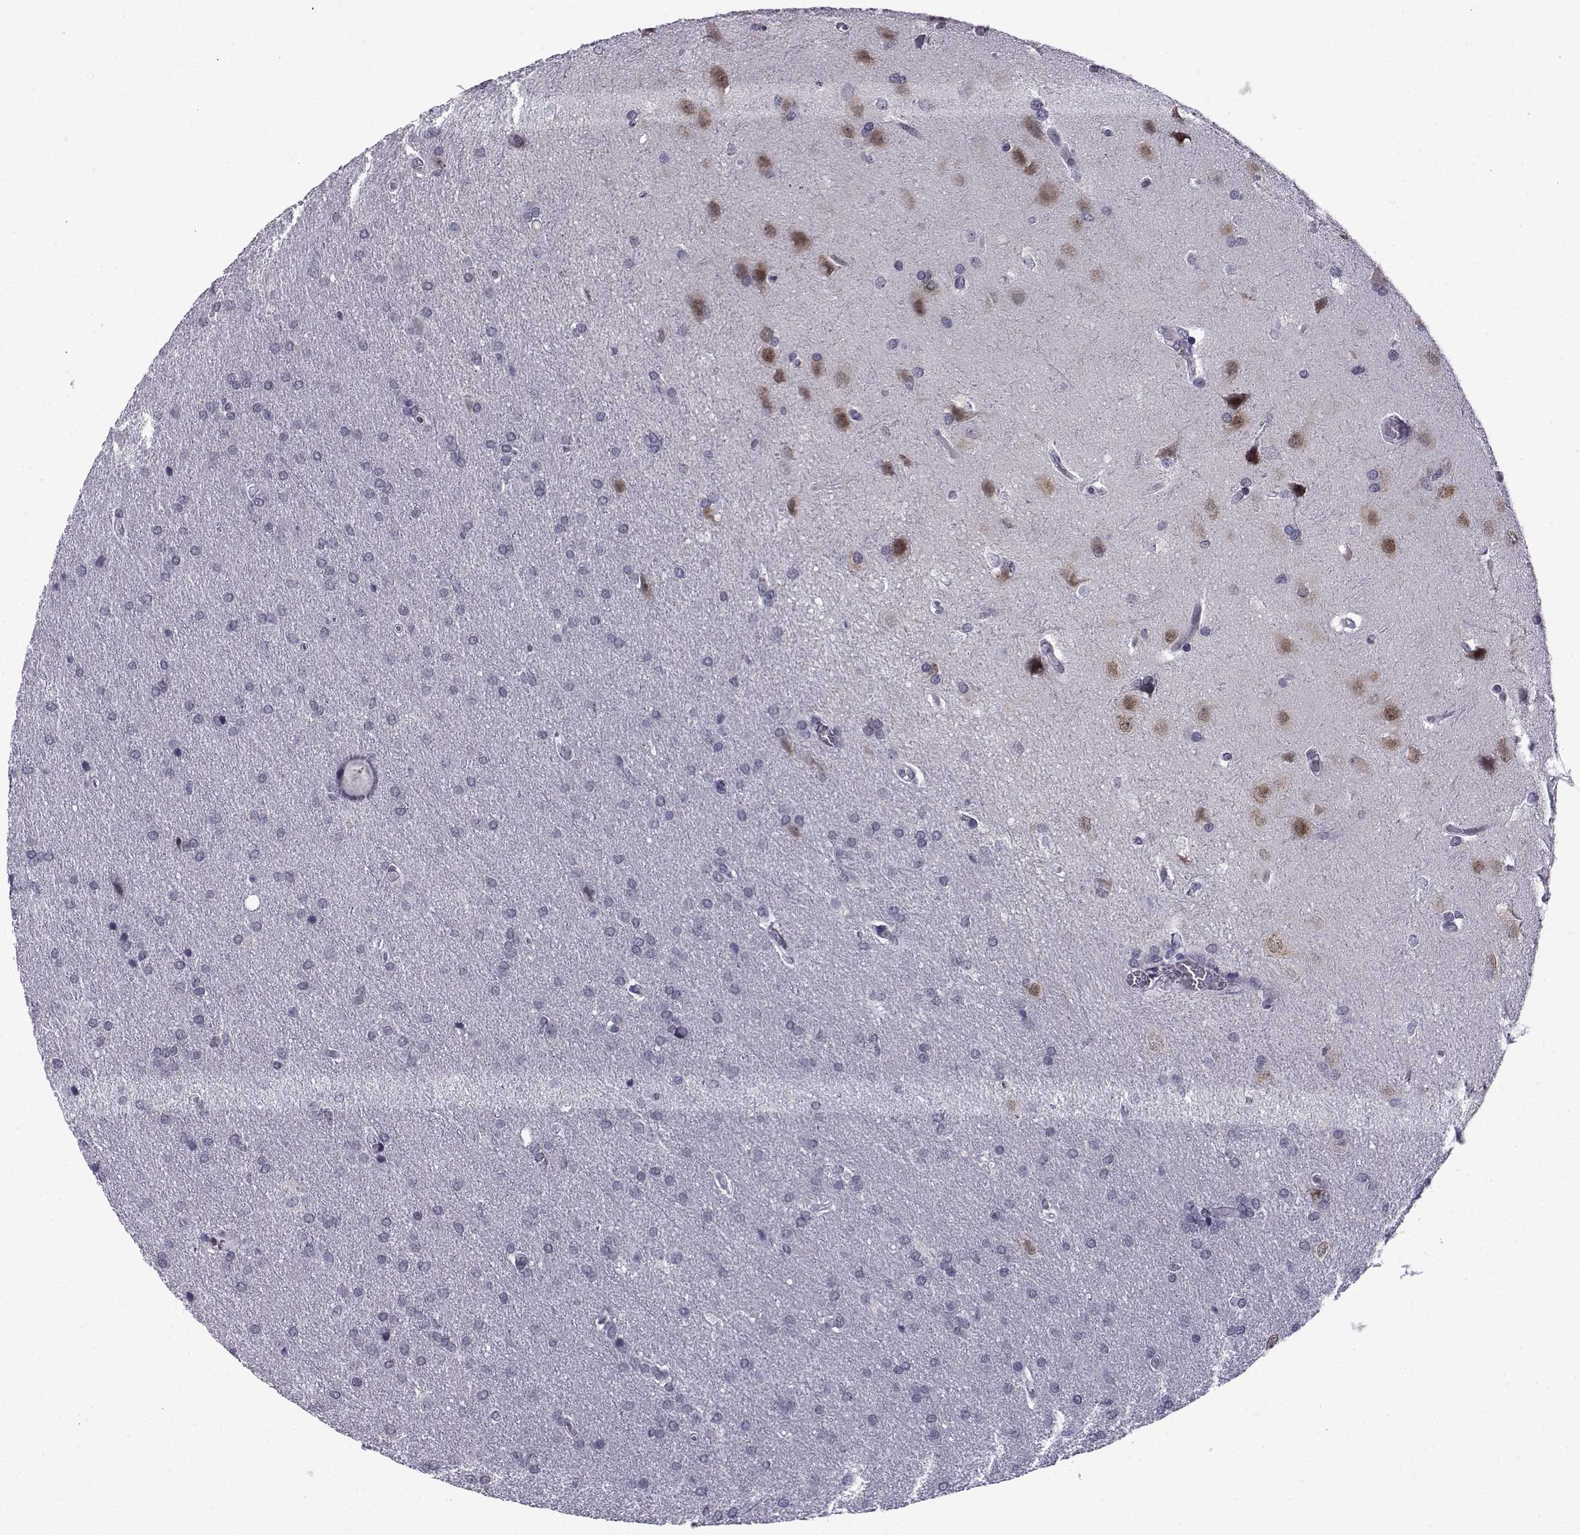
{"staining": {"intensity": "negative", "quantity": "none", "location": "none"}, "tissue": "glioma", "cell_type": "Tumor cells", "image_type": "cancer", "snomed": [{"axis": "morphology", "description": "Glioma, malignant, Low grade"}, {"axis": "topography", "description": "Brain"}], "caption": "An IHC histopathology image of malignant low-grade glioma is shown. There is no staining in tumor cells of malignant low-grade glioma.", "gene": "RBM24", "patient": {"sex": "female", "age": 32}}